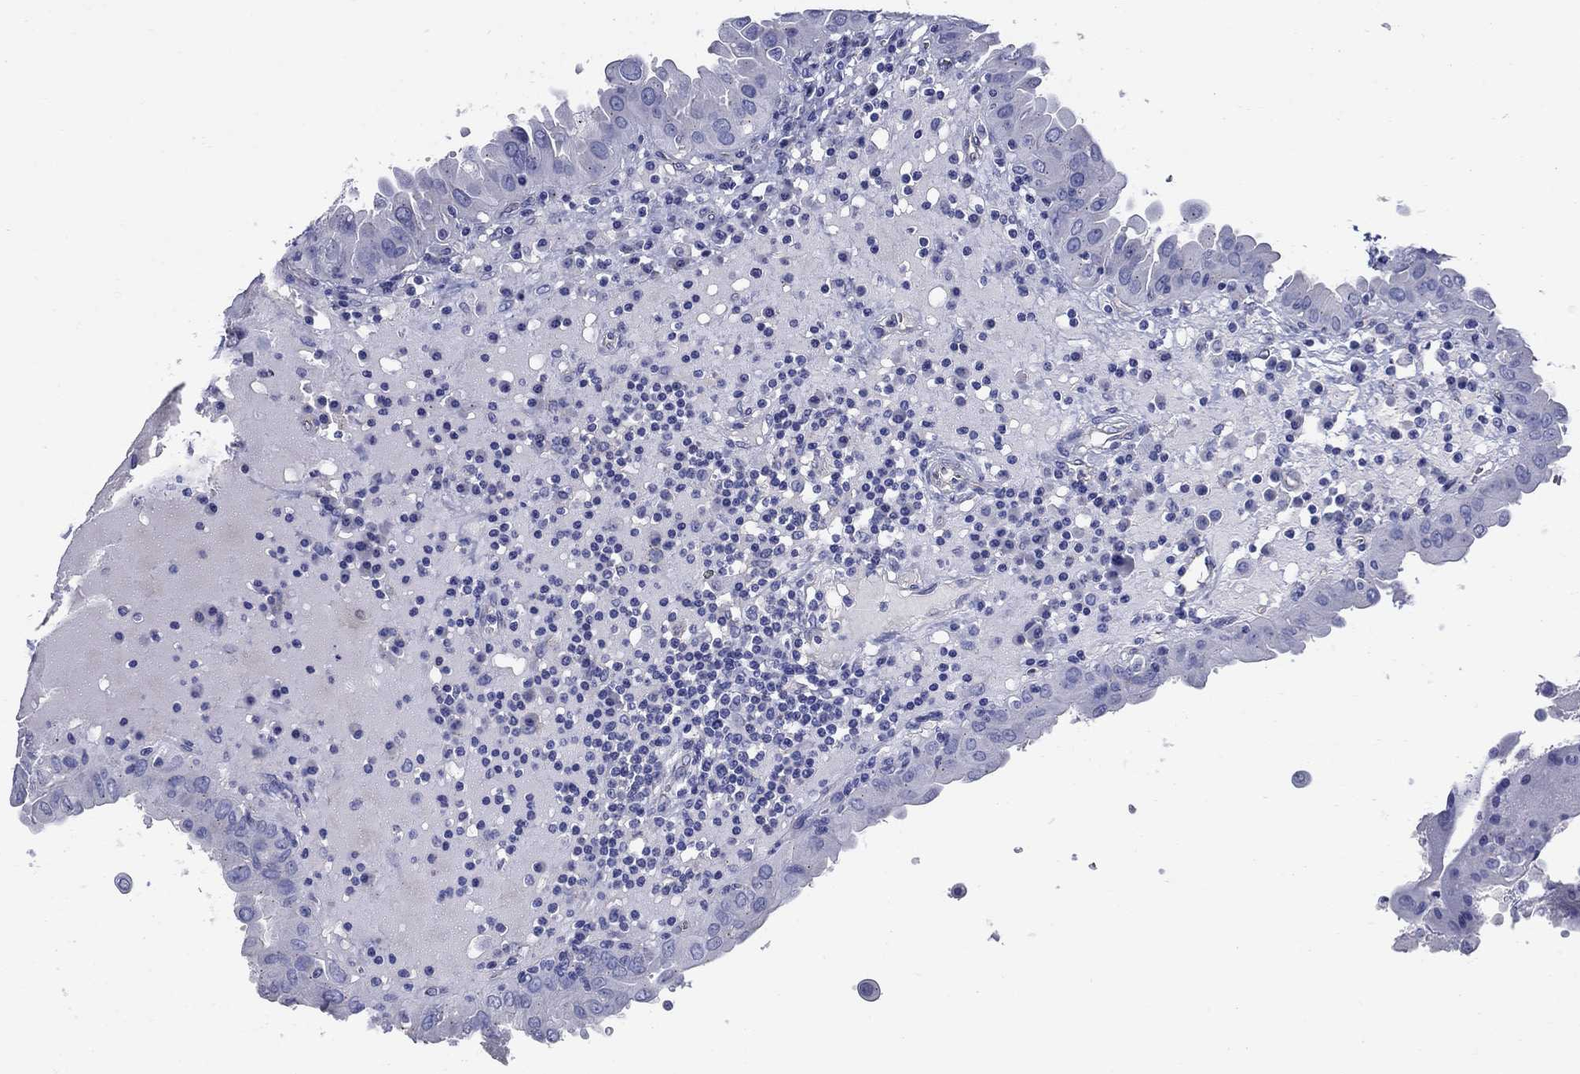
{"staining": {"intensity": "negative", "quantity": "none", "location": "none"}, "tissue": "thyroid cancer", "cell_type": "Tumor cells", "image_type": "cancer", "snomed": [{"axis": "morphology", "description": "Papillary adenocarcinoma, NOS"}, {"axis": "topography", "description": "Thyroid gland"}], "caption": "Immunohistochemical staining of thyroid cancer (papillary adenocarcinoma) shows no significant expression in tumor cells.", "gene": "SMCP", "patient": {"sex": "female", "age": 37}}